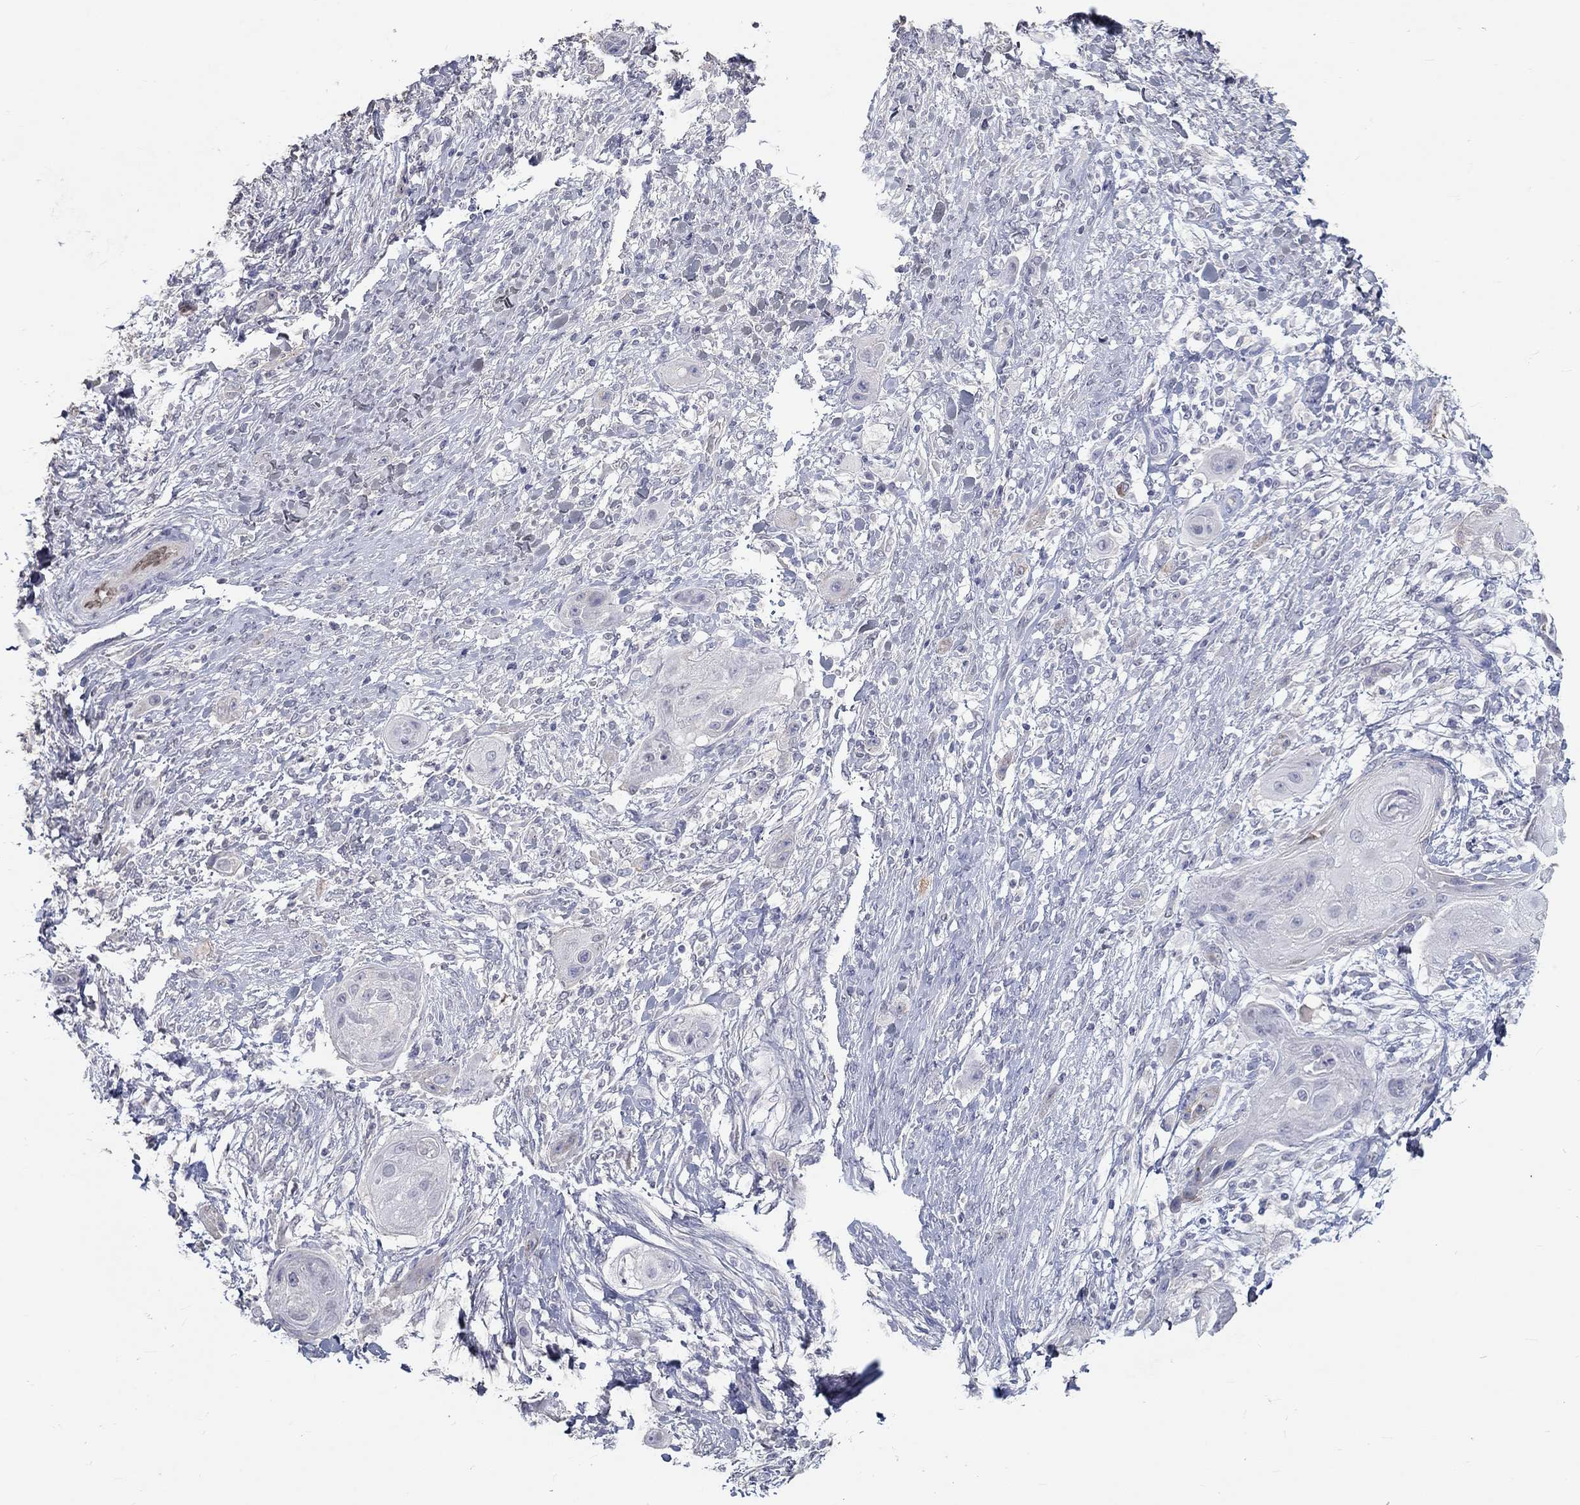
{"staining": {"intensity": "negative", "quantity": "none", "location": "none"}, "tissue": "skin cancer", "cell_type": "Tumor cells", "image_type": "cancer", "snomed": [{"axis": "morphology", "description": "Squamous cell carcinoma, NOS"}, {"axis": "topography", "description": "Skin"}], "caption": "A histopathology image of skin cancer (squamous cell carcinoma) stained for a protein exhibits no brown staining in tumor cells.", "gene": "FGF2", "patient": {"sex": "male", "age": 62}}